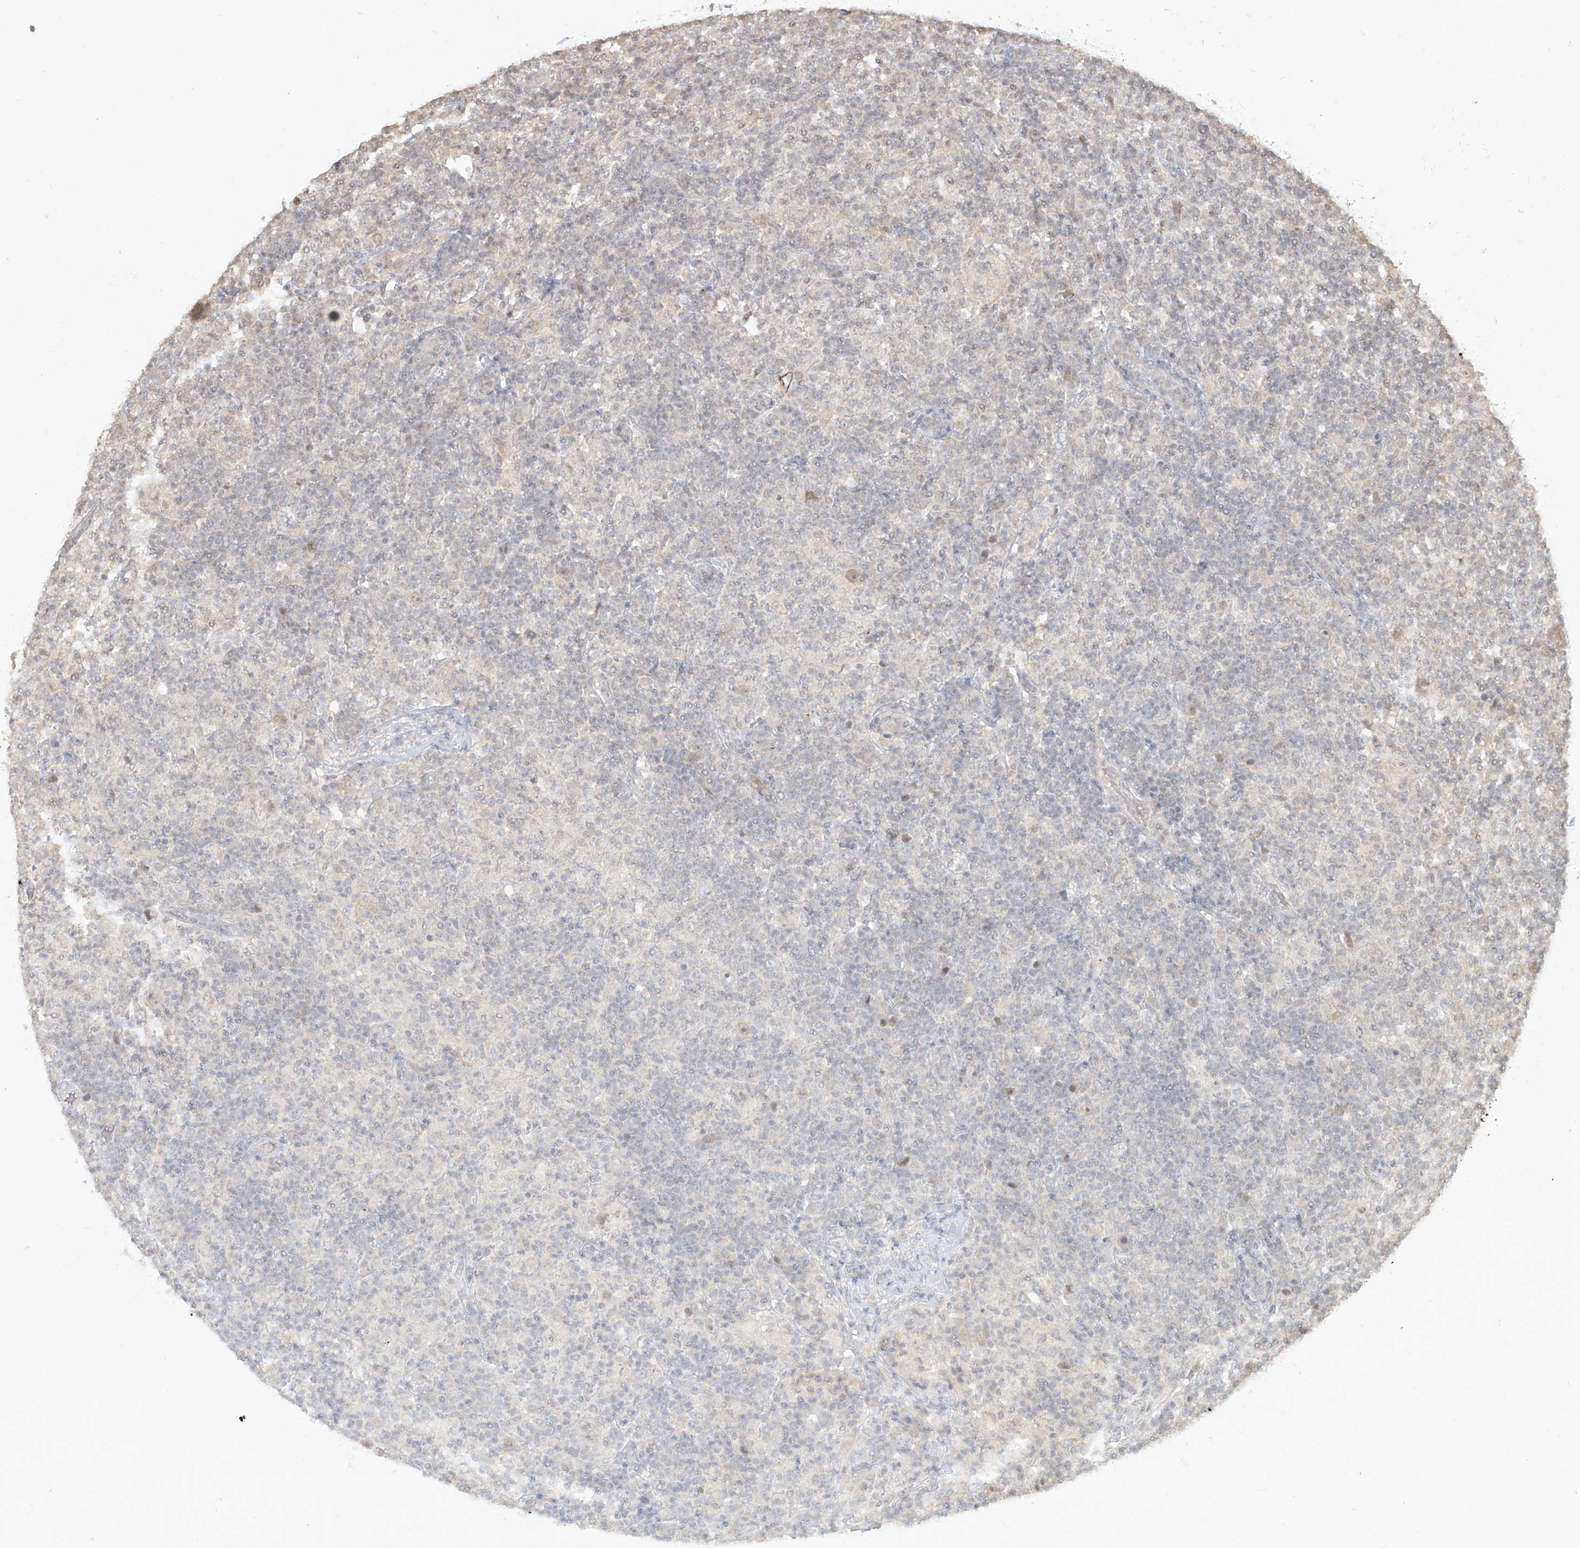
{"staining": {"intensity": "weak", "quantity": "25%-75%", "location": "cytoplasmic/membranous,nuclear"}, "tissue": "lymphoma", "cell_type": "Tumor cells", "image_type": "cancer", "snomed": [{"axis": "morphology", "description": "Hodgkin's disease, NOS"}, {"axis": "topography", "description": "Lymph node"}], "caption": "A micrograph showing weak cytoplasmic/membranous and nuclear expression in about 25%-75% of tumor cells in lymphoma, as visualized by brown immunohistochemical staining.", "gene": "UBE2K", "patient": {"sex": "male", "age": 70}}